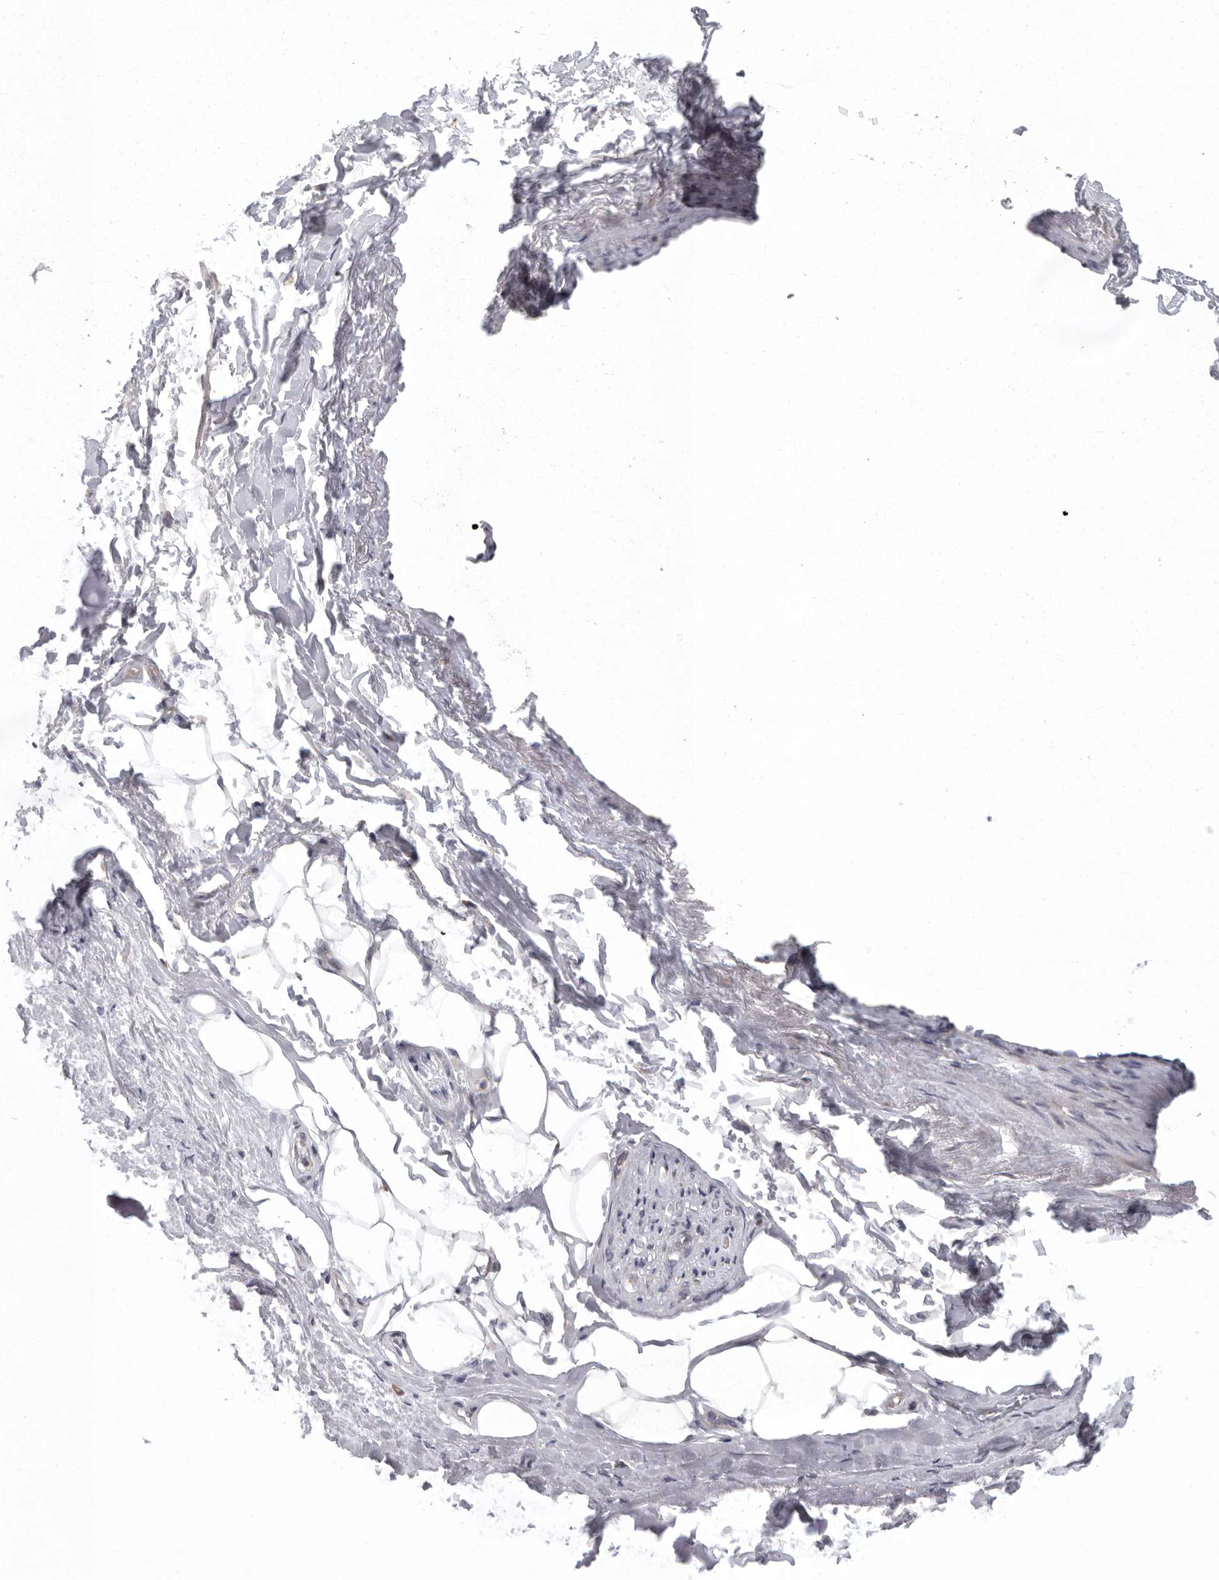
{"staining": {"intensity": "negative", "quantity": "none", "location": "none"}, "tissue": "adipose tissue", "cell_type": "Adipocytes", "image_type": "normal", "snomed": [{"axis": "morphology", "description": "Normal tissue, NOS"}, {"axis": "topography", "description": "Cartilage tissue"}, {"axis": "topography", "description": "Bronchus"}], "caption": "IHC histopathology image of benign human adipose tissue stained for a protein (brown), which shows no expression in adipocytes.", "gene": "USP24", "patient": {"sex": "female", "age": 73}}